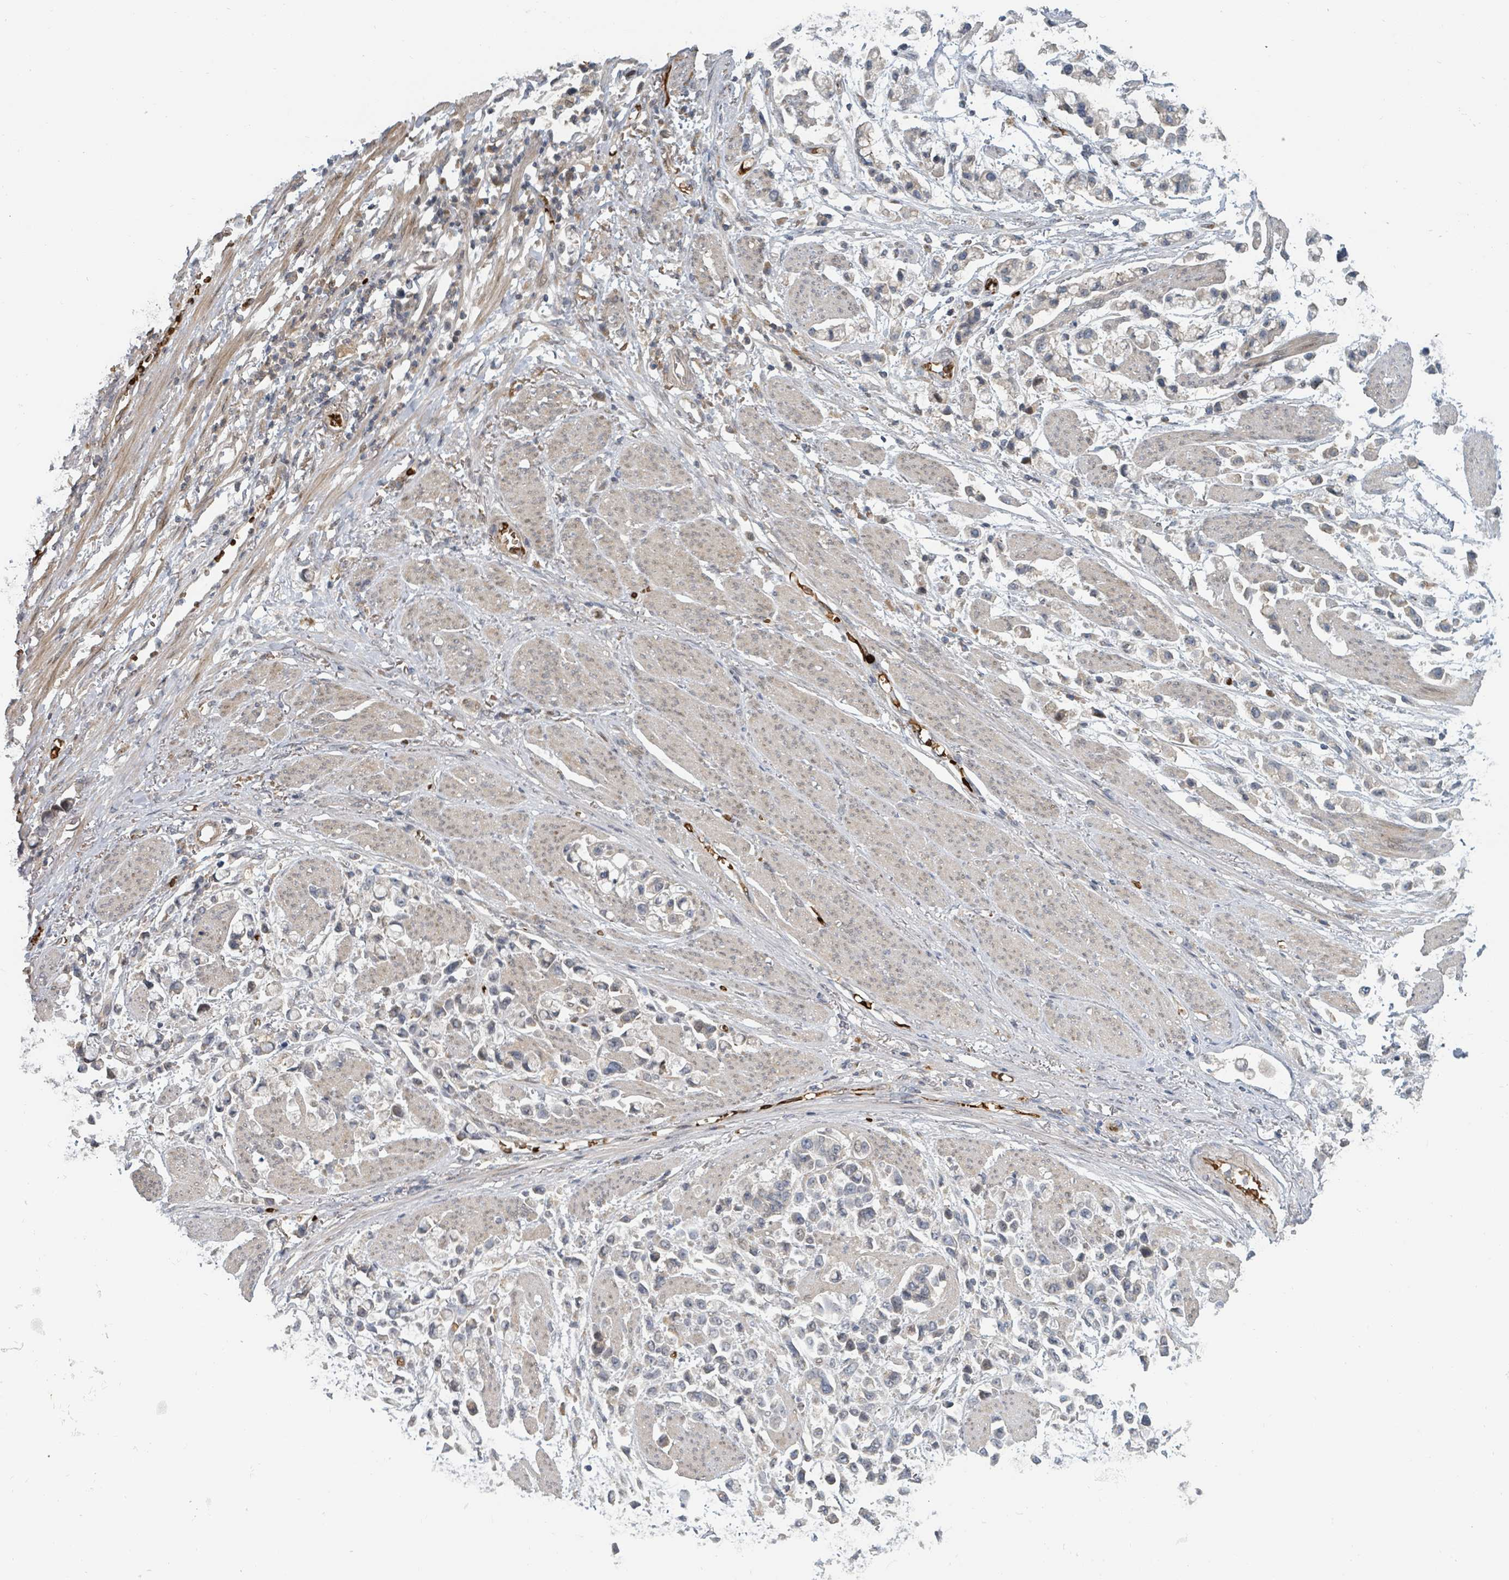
{"staining": {"intensity": "negative", "quantity": "none", "location": "none"}, "tissue": "stomach cancer", "cell_type": "Tumor cells", "image_type": "cancer", "snomed": [{"axis": "morphology", "description": "Adenocarcinoma, NOS"}, {"axis": "topography", "description": "Stomach"}], "caption": "Immunohistochemical staining of adenocarcinoma (stomach) shows no significant expression in tumor cells.", "gene": "TRPC4AP", "patient": {"sex": "female", "age": 81}}